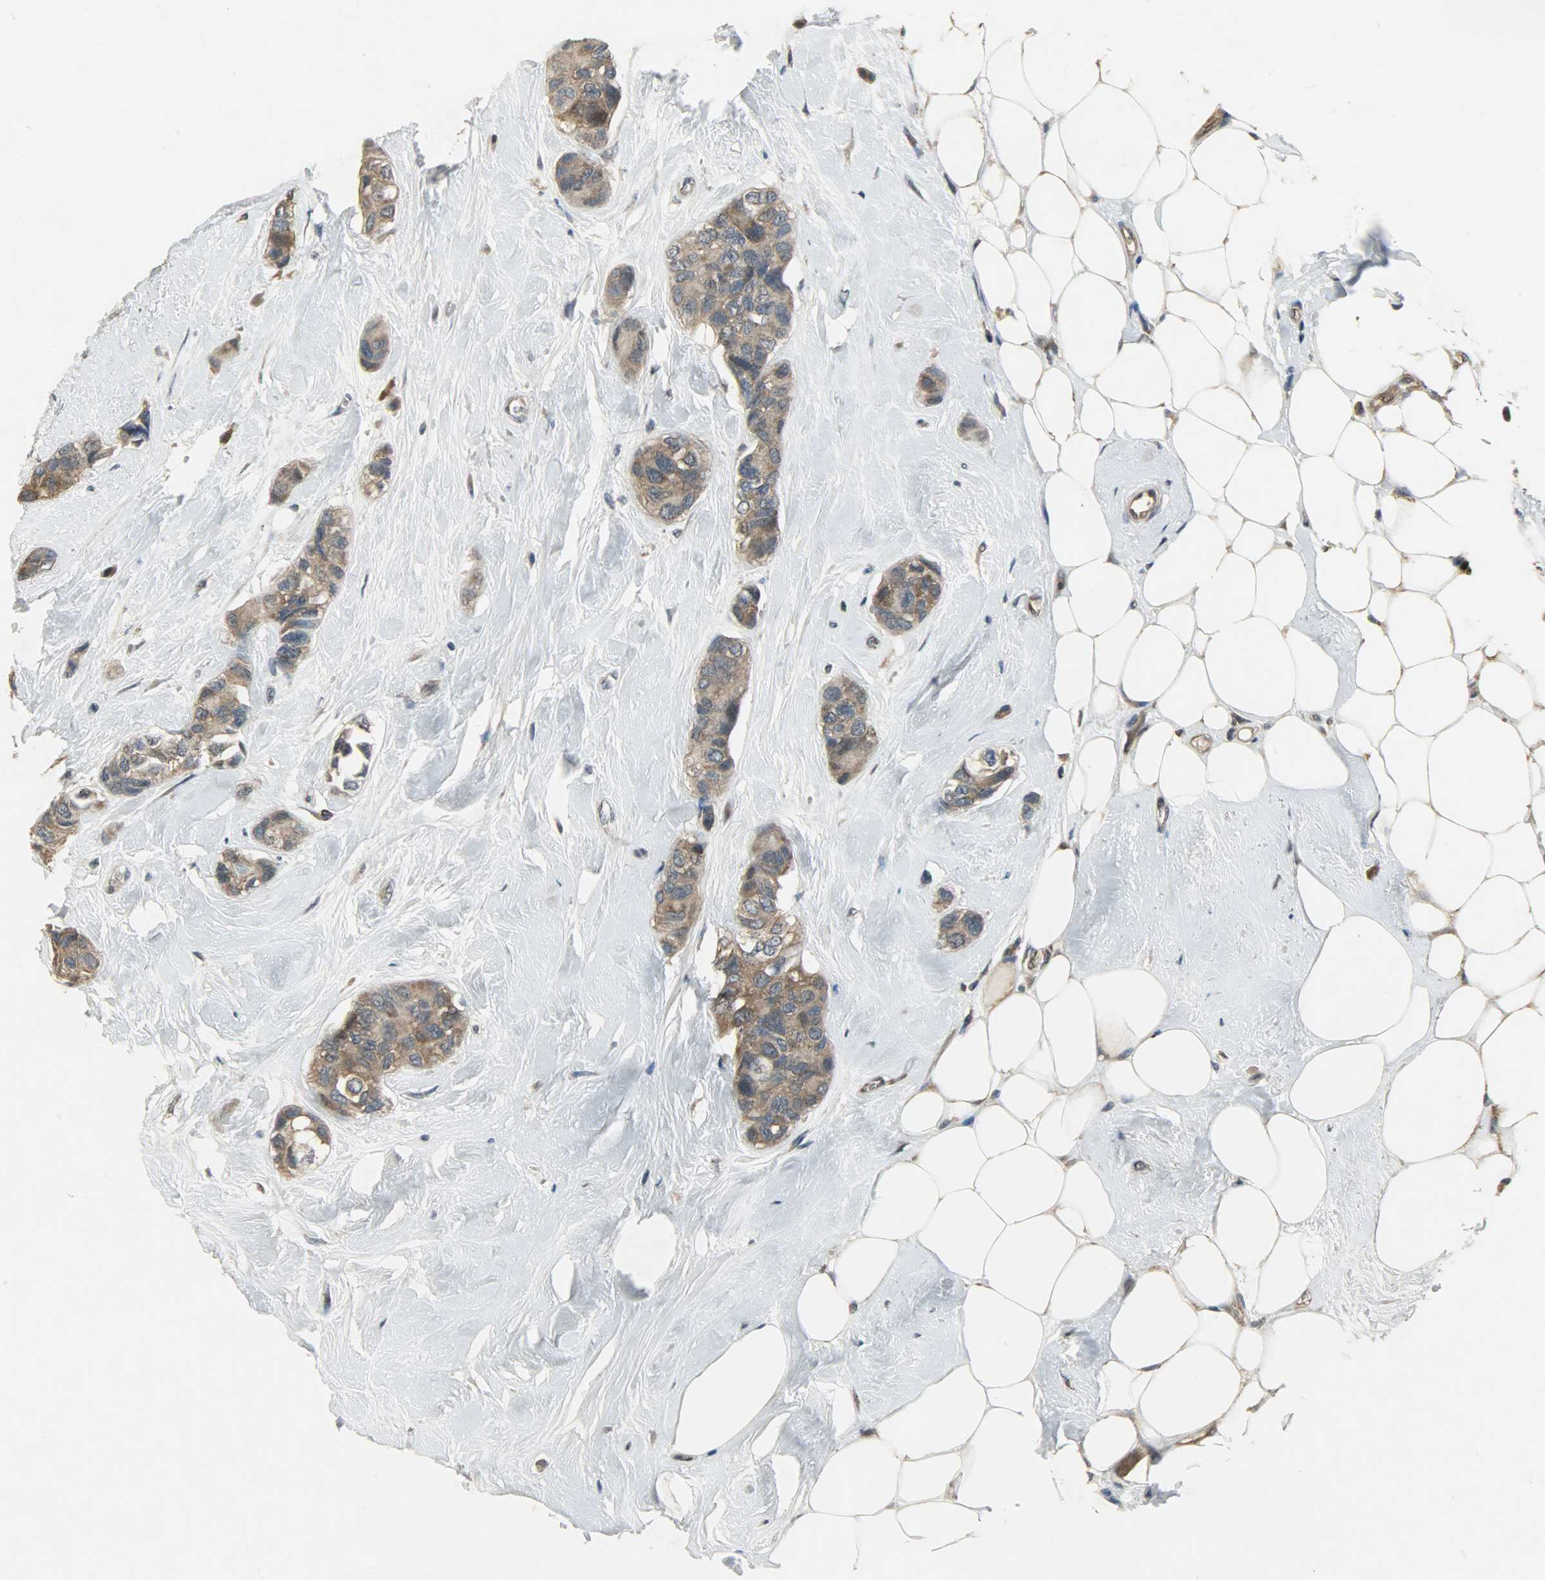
{"staining": {"intensity": "strong", "quantity": ">75%", "location": "cytoplasmic/membranous"}, "tissue": "breast cancer", "cell_type": "Tumor cells", "image_type": "cancer", "snomed": [{"axis": "morphology", "description": "Duct carcinoma"}, {"axis": "topography", "description": "Breast"}], "caption": "Breast cancer (invasive ductal carcinoma) stained with immunohistochemistry reveals strong cytoplasmic/membranous positivity in approximately >75% of tumor cells.", "gene": "AMT", "patient": {"sex": "female", "age": 51}}